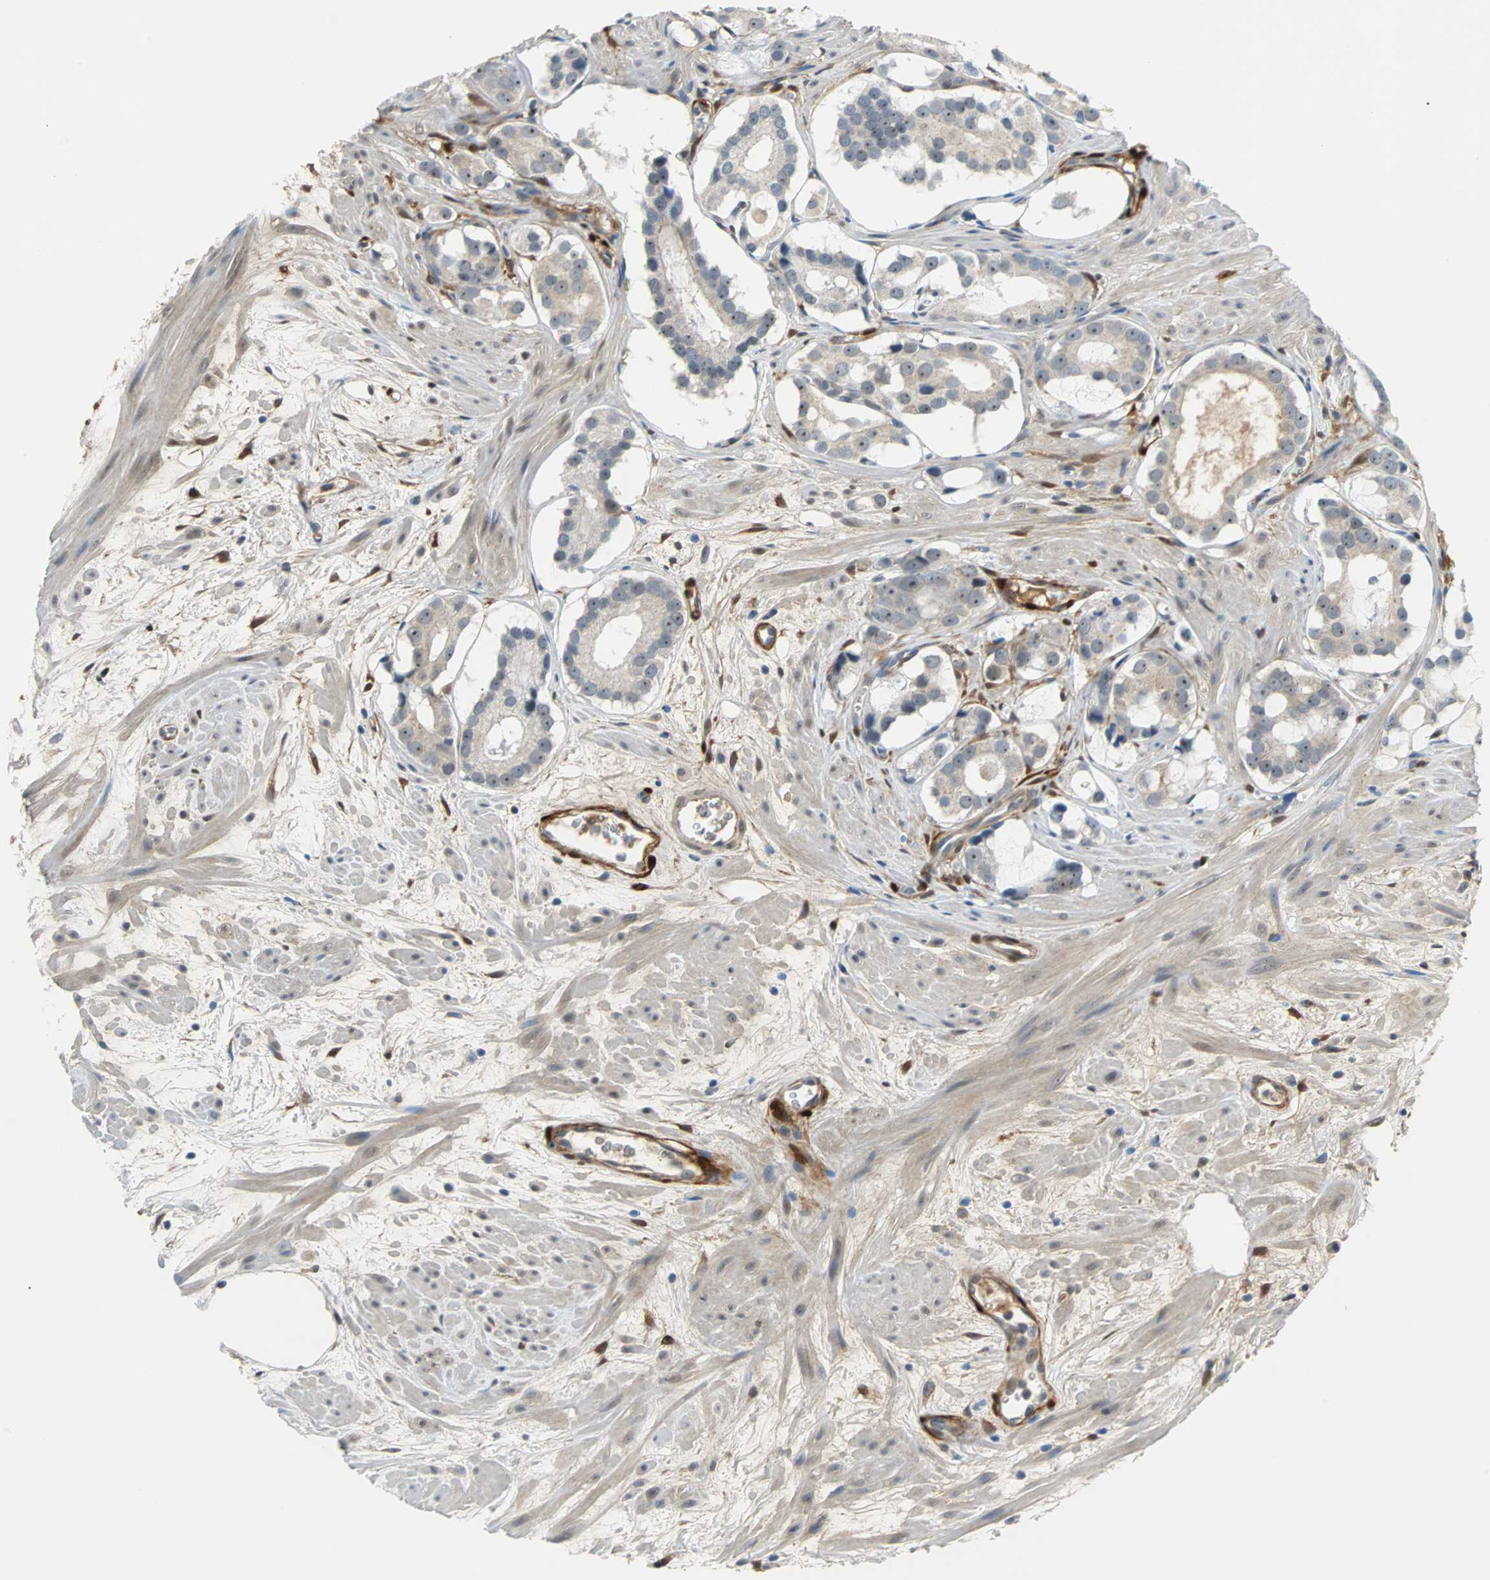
{"staining": {"intensity": "weak", "quantity": "25%-75%", "location": "cytoplasmic/membranous,nuclear"}, "tissue": "prostate cancer", "cell_type": "Tumor cells", "image_type": "cancer", "snomed": [{"axis": "morphology", "description": "Adenocarcinoma, Low grade"}, {"axis": "topography", "description": "Prostate"}], "caption": "Adenocarcinoma (low-grade) (prostate) stained for a protein (brown) reveals weak cytoplasmic/membranous and nuclear positive expression in approximately 25%-75% of tumor cells.", "gene": "FHL2", "patient": {"sex": "male", "age": 57}}